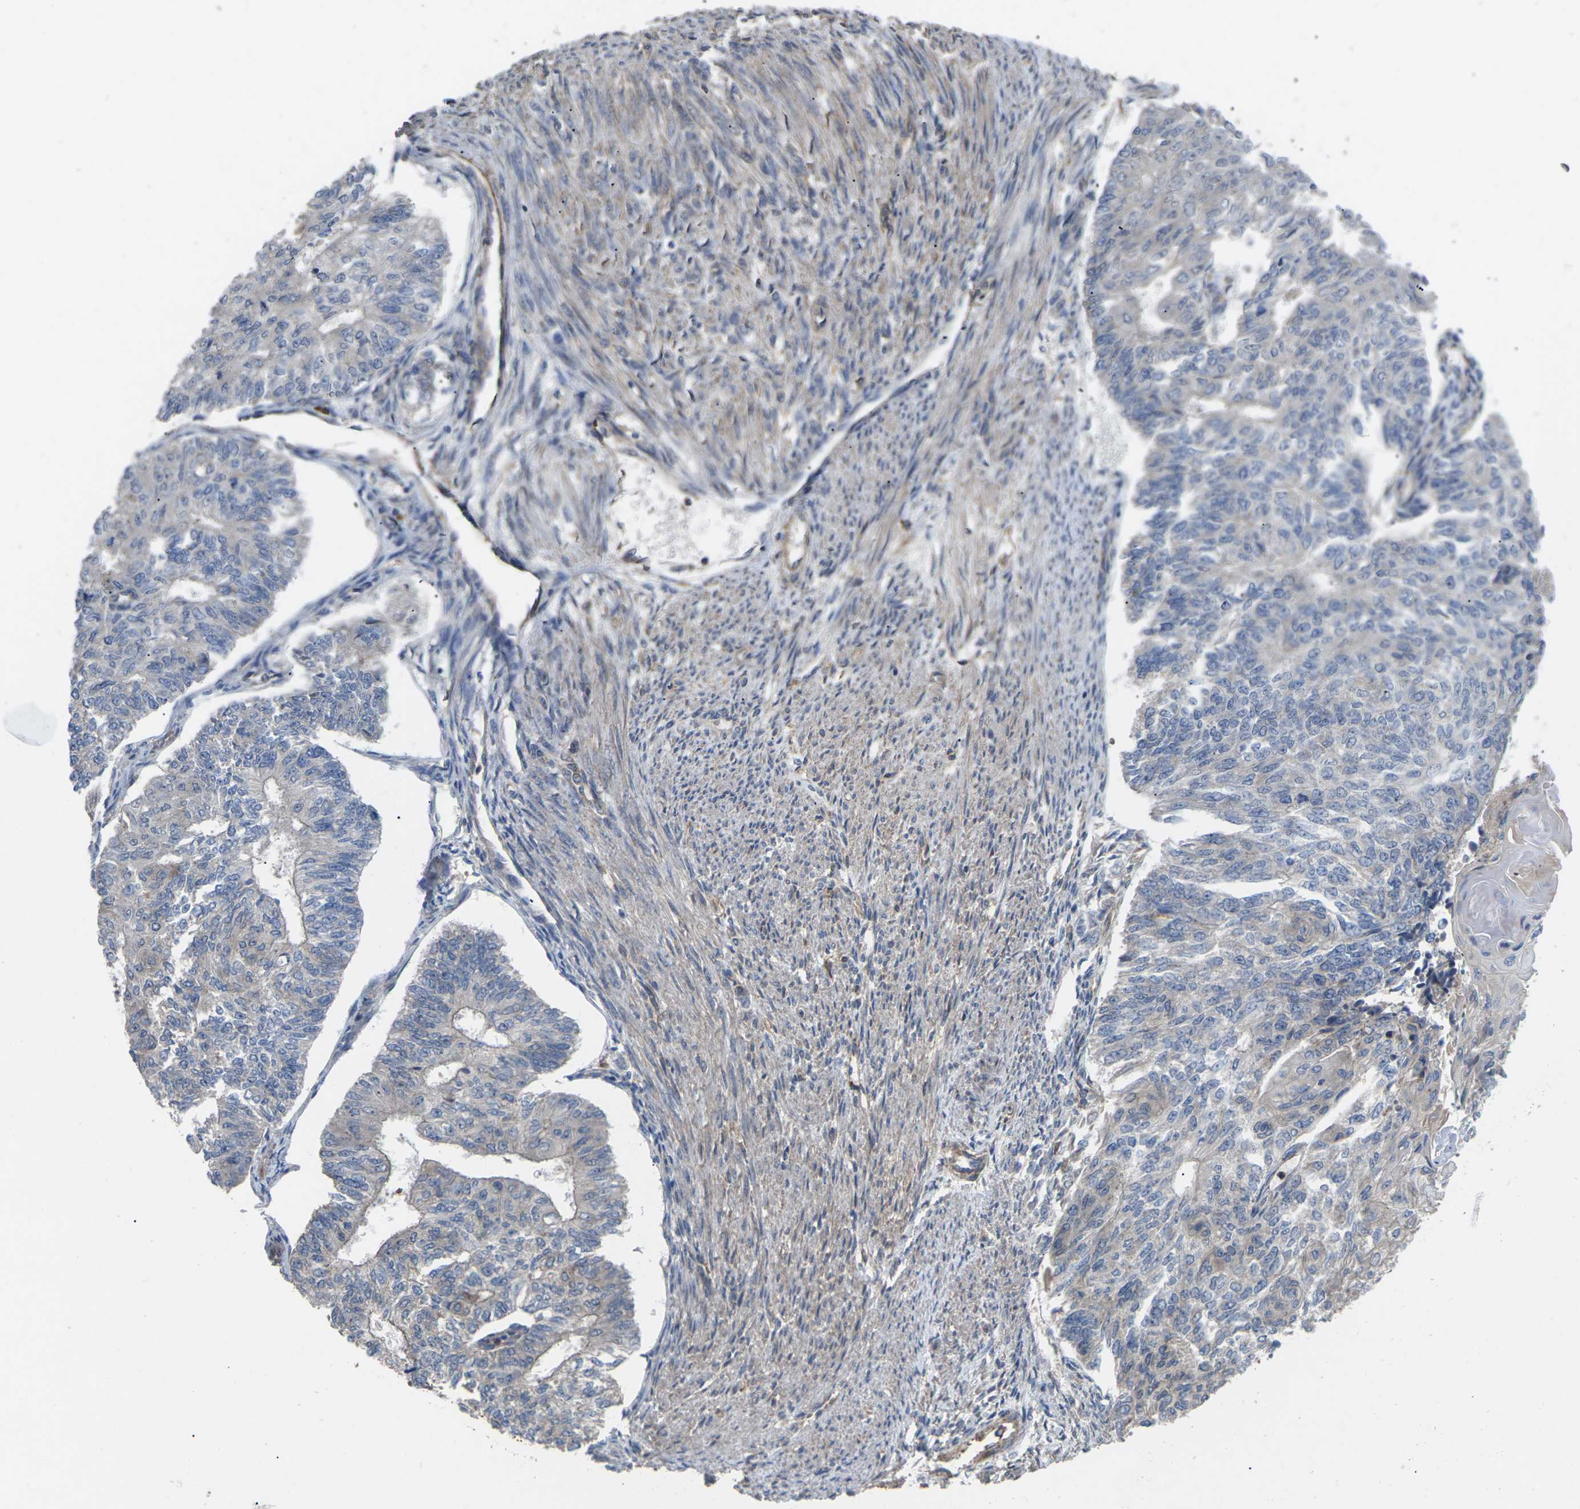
{"staining": {"intensity": "negative", "quantity": "none", "location": "none"}, "tissue": "endometrial cancer", "cell_type": "Tumor cells", "image_type": "cancer", "snomed": [{"axis": "morphology", "description": "Adenocarcinoma, NOS"}, {"axis": "topography", "description": "Endometrium"}], "caption": "An image of human endometrial cancer is negative for staining in tumor cells.", "gene": "TIAM1", "patient": {"sex": "female", "age": 32}}